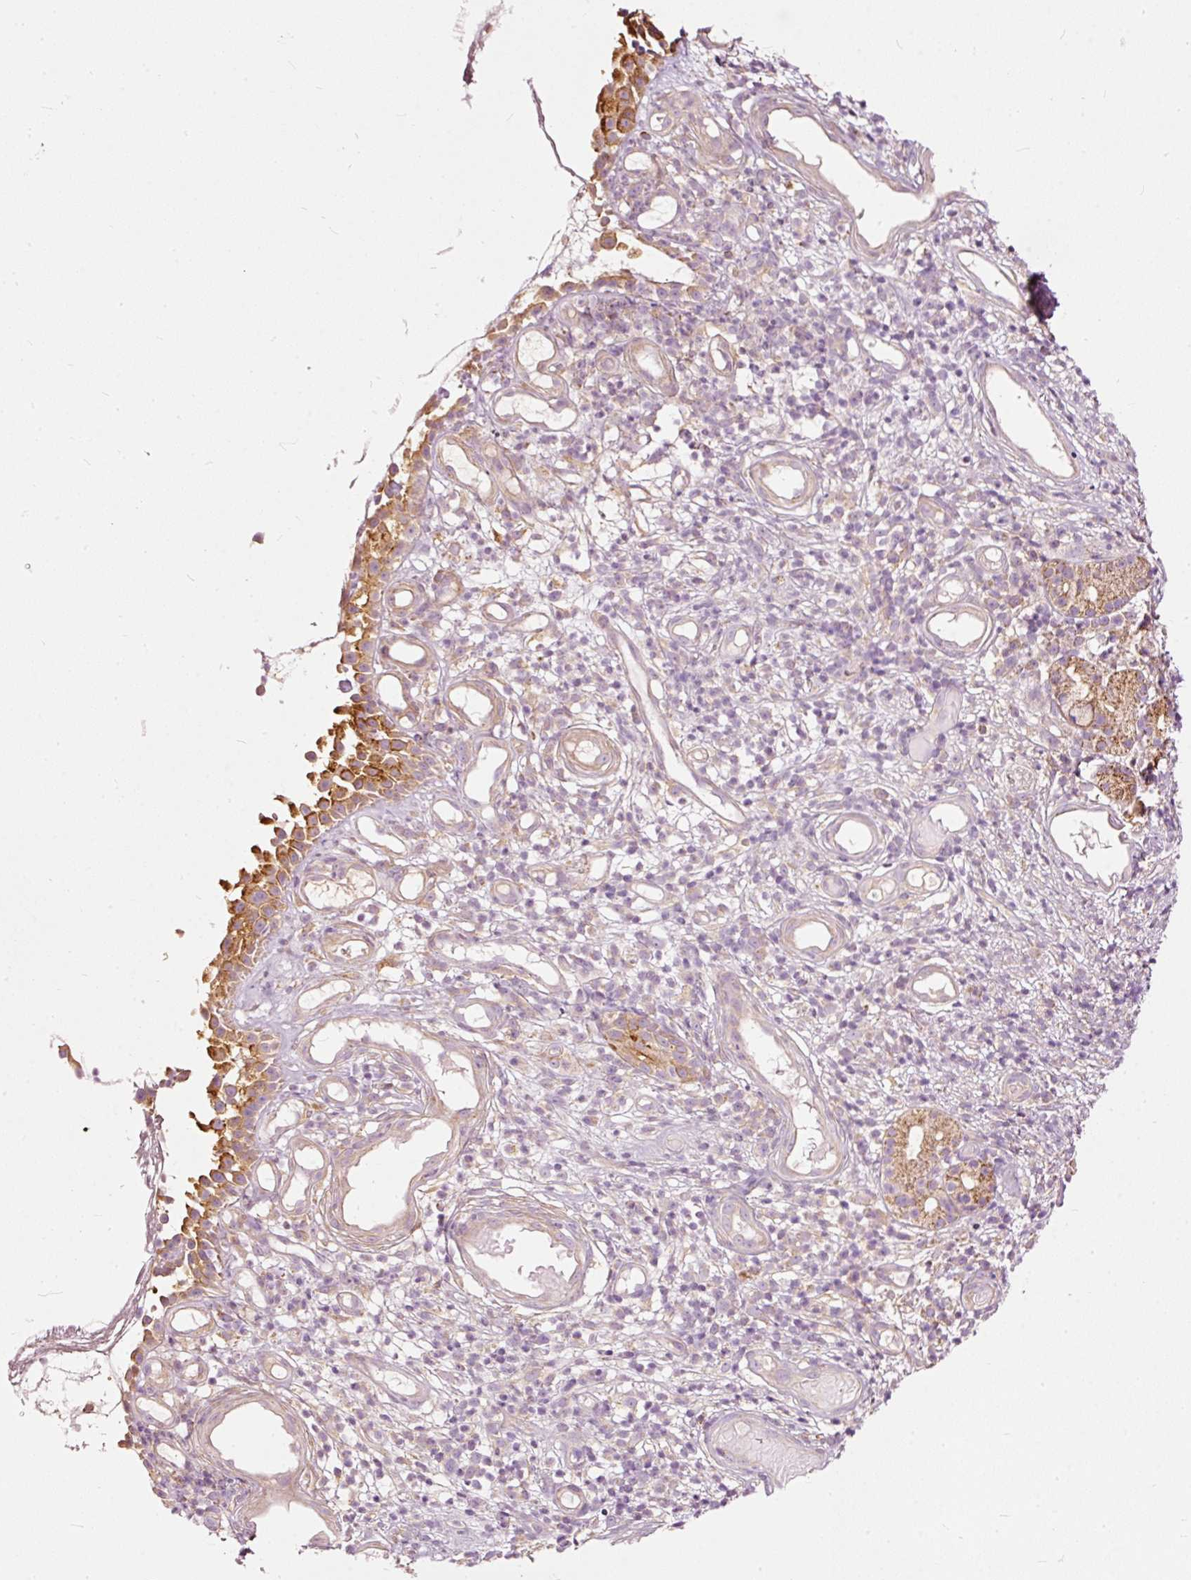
{"staining": {"intensity": "strong", "quantity": ">75%", "location": "cytoplasmic/membranous"}, "tissue": "nasopharynx", "cell_type": "Respiratory epithelial cells", "image_type": "normal", "snomed": [{"axis": "morphology", "description": "Normal tissue, NOS"}, {"axis": "morphology", "description": "Inflammation, NOS"}, {"axis": "topography", "description": "Nasopharynx"}], "caption": "Immunohistochemical staining of benign human nasopharynx shows strong cytoplasmic/membranous protein staining in about >75% of respiratory epithelial cells.", "gene": "PAQR9", "patient": {"sex": "male", "age": 54}}